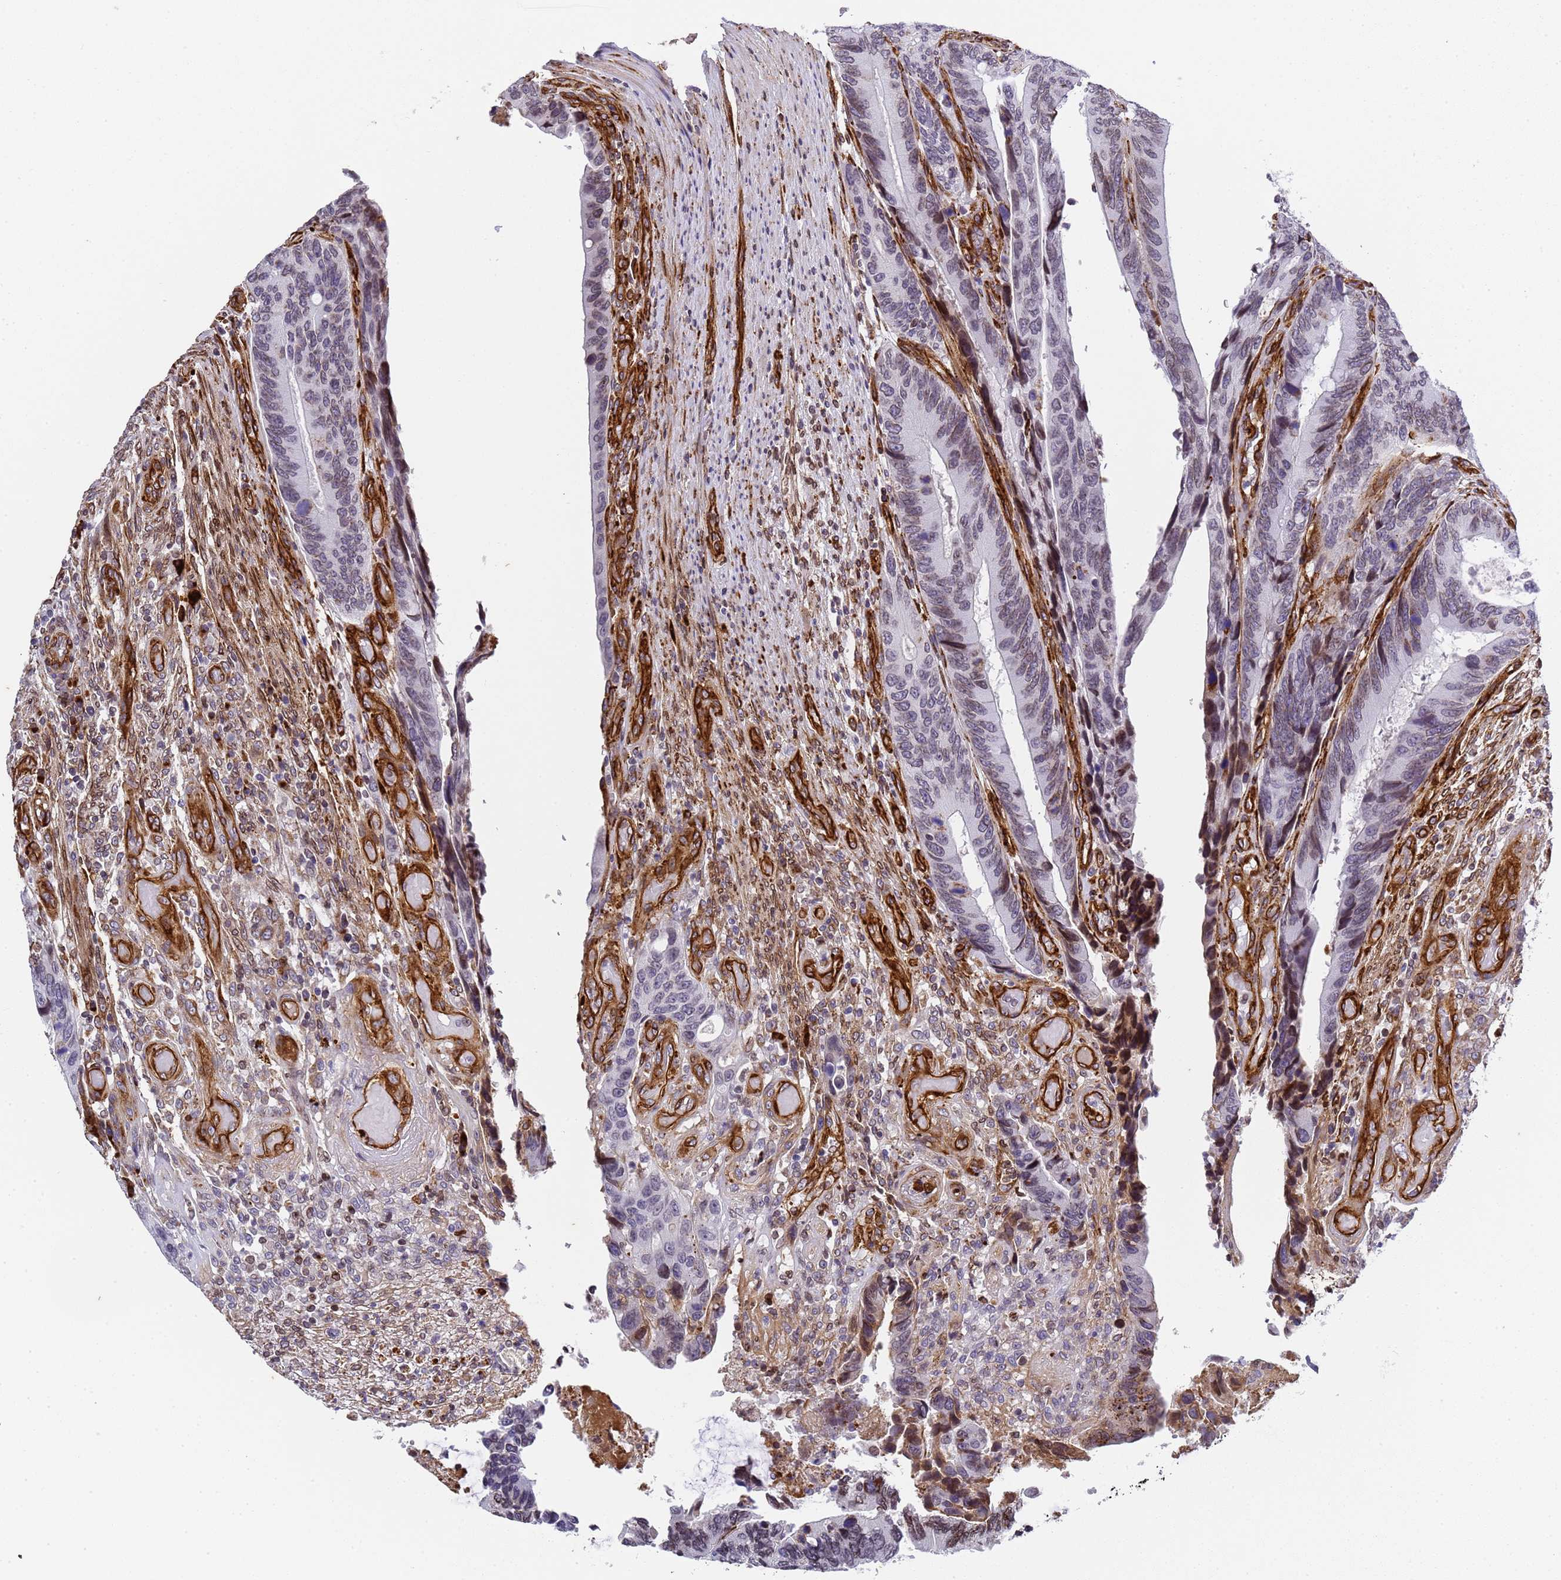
{"staining": {"intensity": "negative", "quantity": "none", "location": "none"}, "tissue": "colorectal cancer", "cell_type": "Tumor cells", "image_type": "cancer", "snomed": [{"axis": "morphology", "description": "Adenocarcinoma, NOS"}, {"axis": "topography", "description": "Colon"}], "caption": "Immunohistochemical staining of human colorectal cancer demonstrates no significant staining in tumor cells.", "gene": "IGFBP7", "patient": {"sex": "male", "age": 87}}